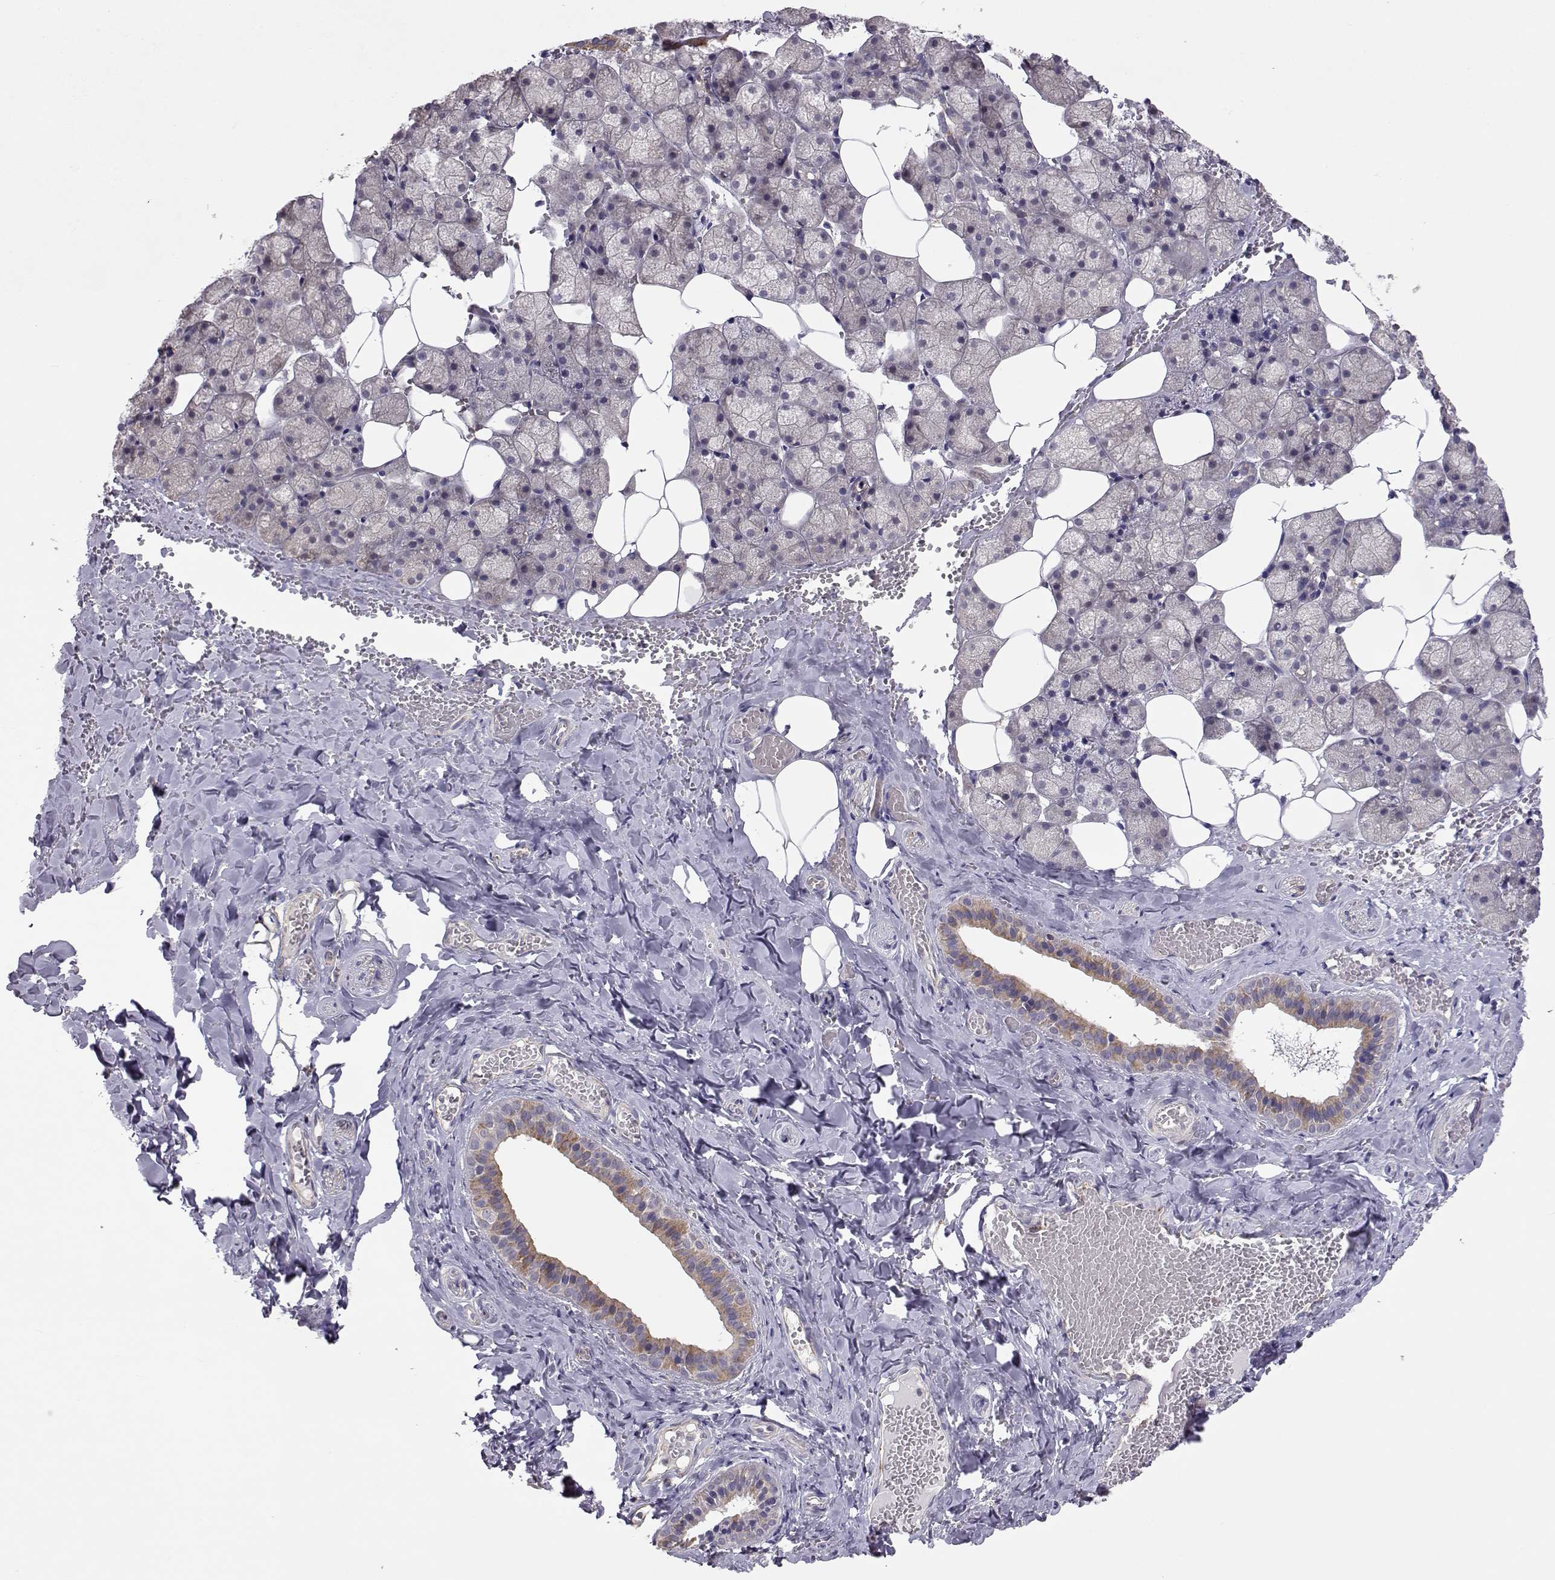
{"staining": {"intensity": "weak", "quantity": "<25%", "location": "cytoplasmic/membranous"}, "tissue": "salivary gland", "cell_type": "Glandular cells", "image_type": "normal", "snomed": [{"axis": "morphology", "description": "Normal tissue, NOS"}, {"axis": "topography", "description": "Salivary gland"}], "caption": "The immunohistochemistry photomicrograph has no significant staining in glandular cells of salivary gland.", "gene": "NCAM2", "patient": {"sex": "male", "age": 38}}